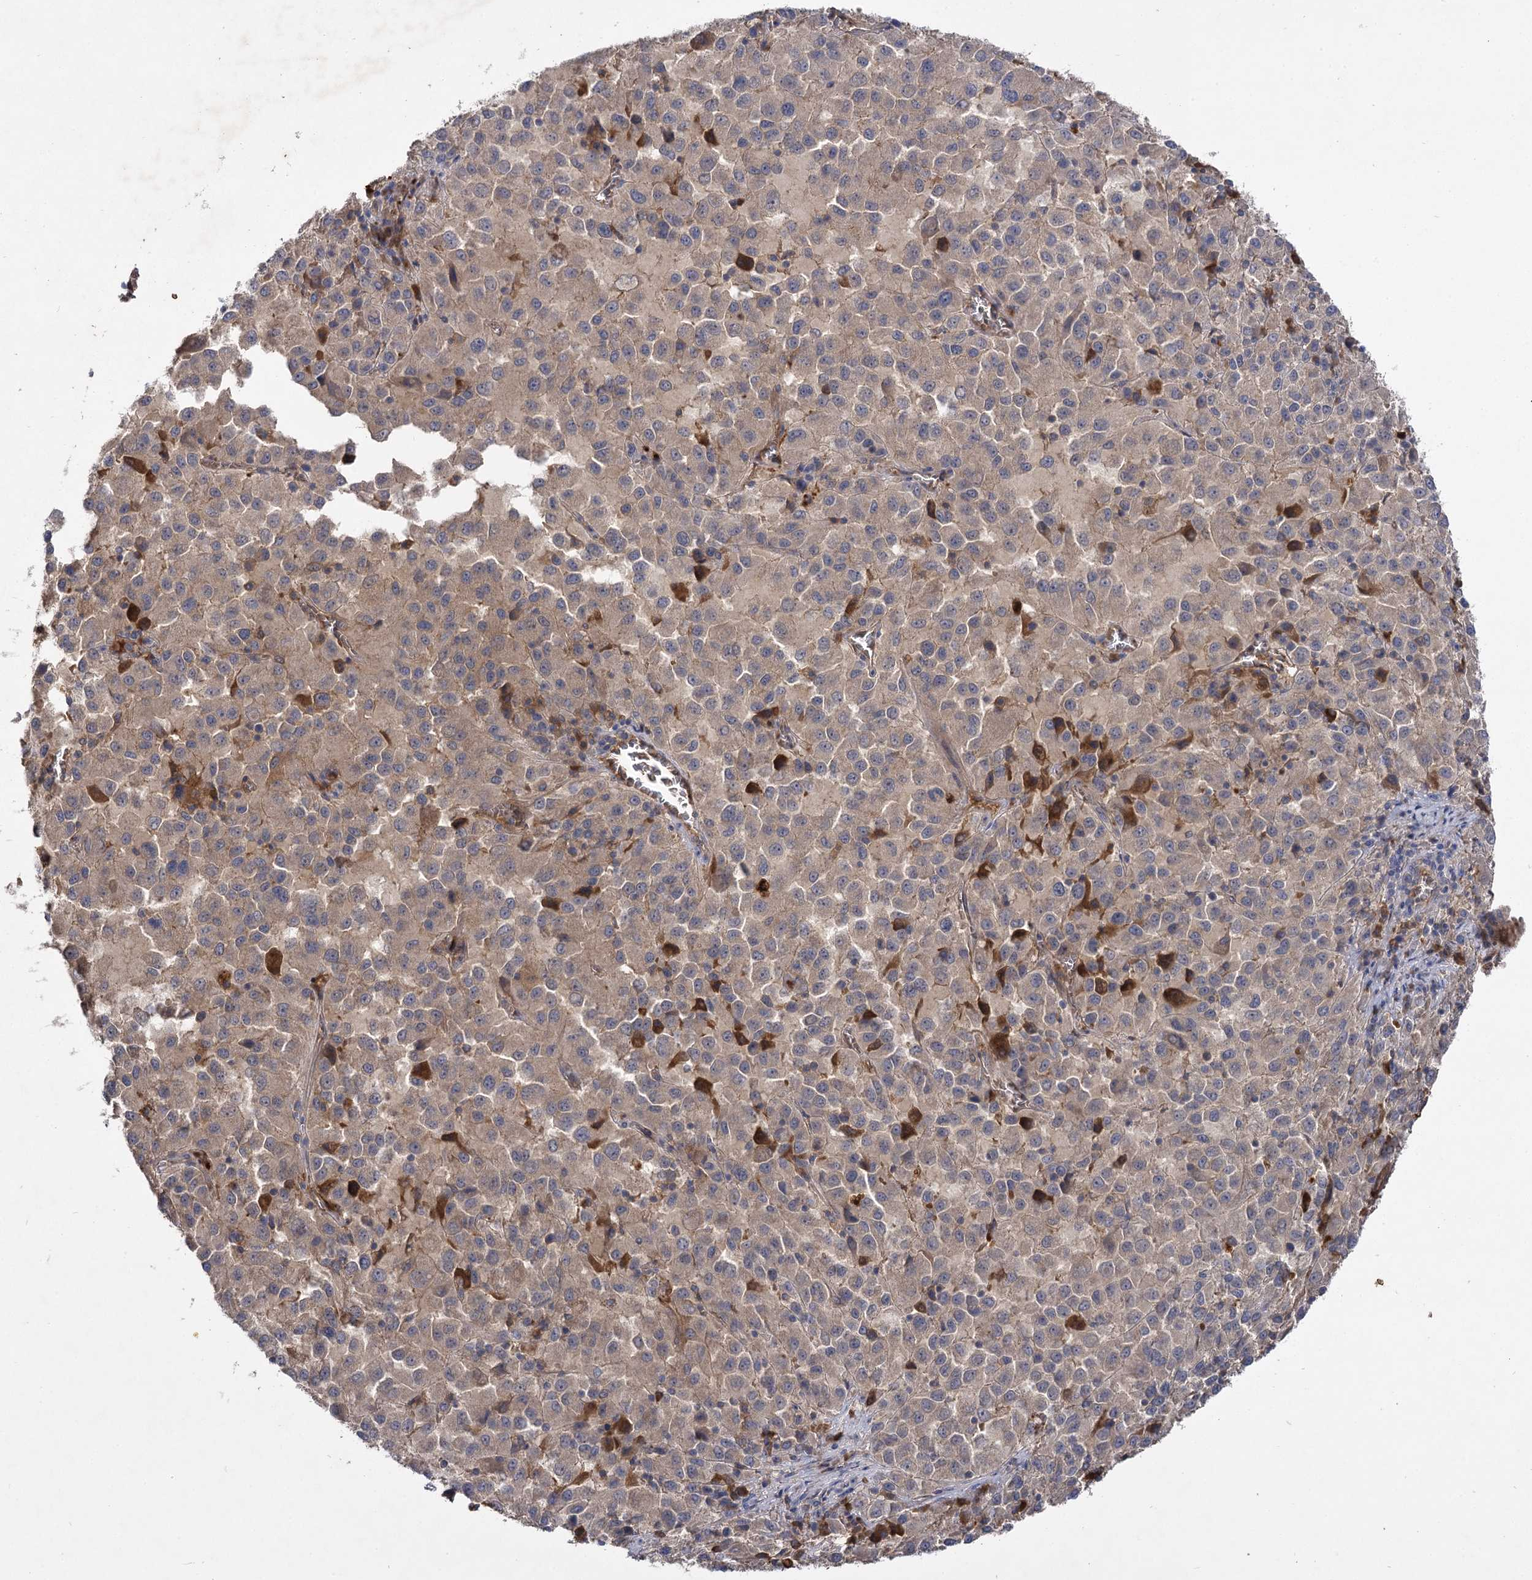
{"staining": {"intensity": "weak", "quantity": "25%-75%", "location": "cytoplasmic/membranous"}, "tissue": "melanoma", "cell_type": "Tumor cells", "image_type": "cancer", "snomed": [{"axis": "morphology", "description": "Malignant melanoma, Metastatic site"}, {"axis": "topography", "description": "Lung"}], "caption": "This image shows immunohistochemistry staining of malignant melanoma (metastatic site), with low weak cytoplasmic/membranous expression in approximately 25%-75% of tumor cells.", "gene": "USP50", "patient": {"sex": "male", "age": 64}}